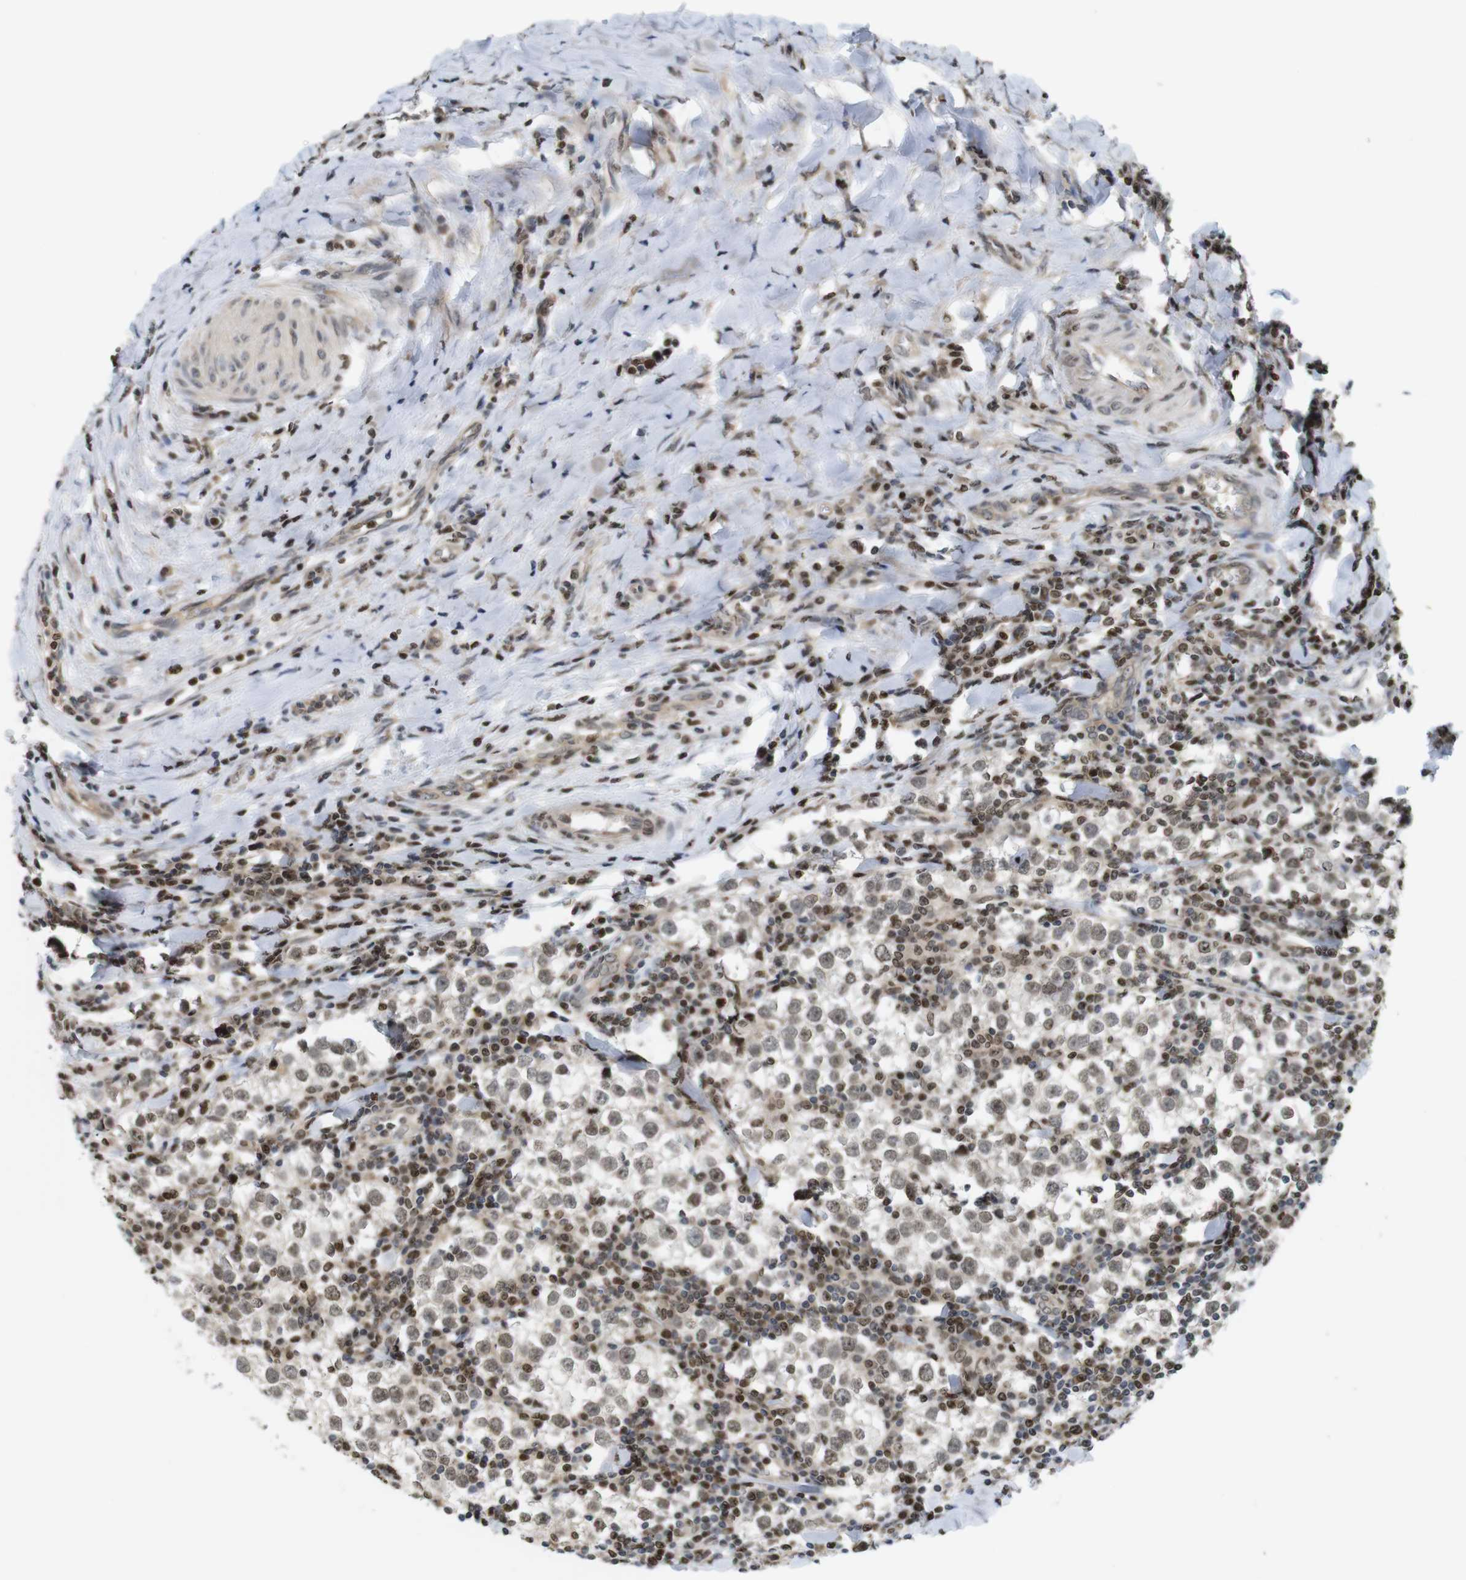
{"staining": {"intensity": "moderate", "quantity": ">75%", "location": "nuclear"}, "tissue": "testis cancer", "cell_type": "Tumor cells", "image_type": "cancer", "snomed": [{"axis": "morphology", "description": "Seminoma, NOS"}, {"axis": "morphology", "description": "Carcinoma, Embryonal, NOS"}, {"axis": "topography", "description": "Testis"}], "caption": "A medium amount of moderate nuclear expression is seen in approximately >75% of tumor cells in testis cancer tissue. (IHC, brightfield microscopy, high magnification).", "gene": "MBD1", "patient": {"sex": "male", "age": 36}}